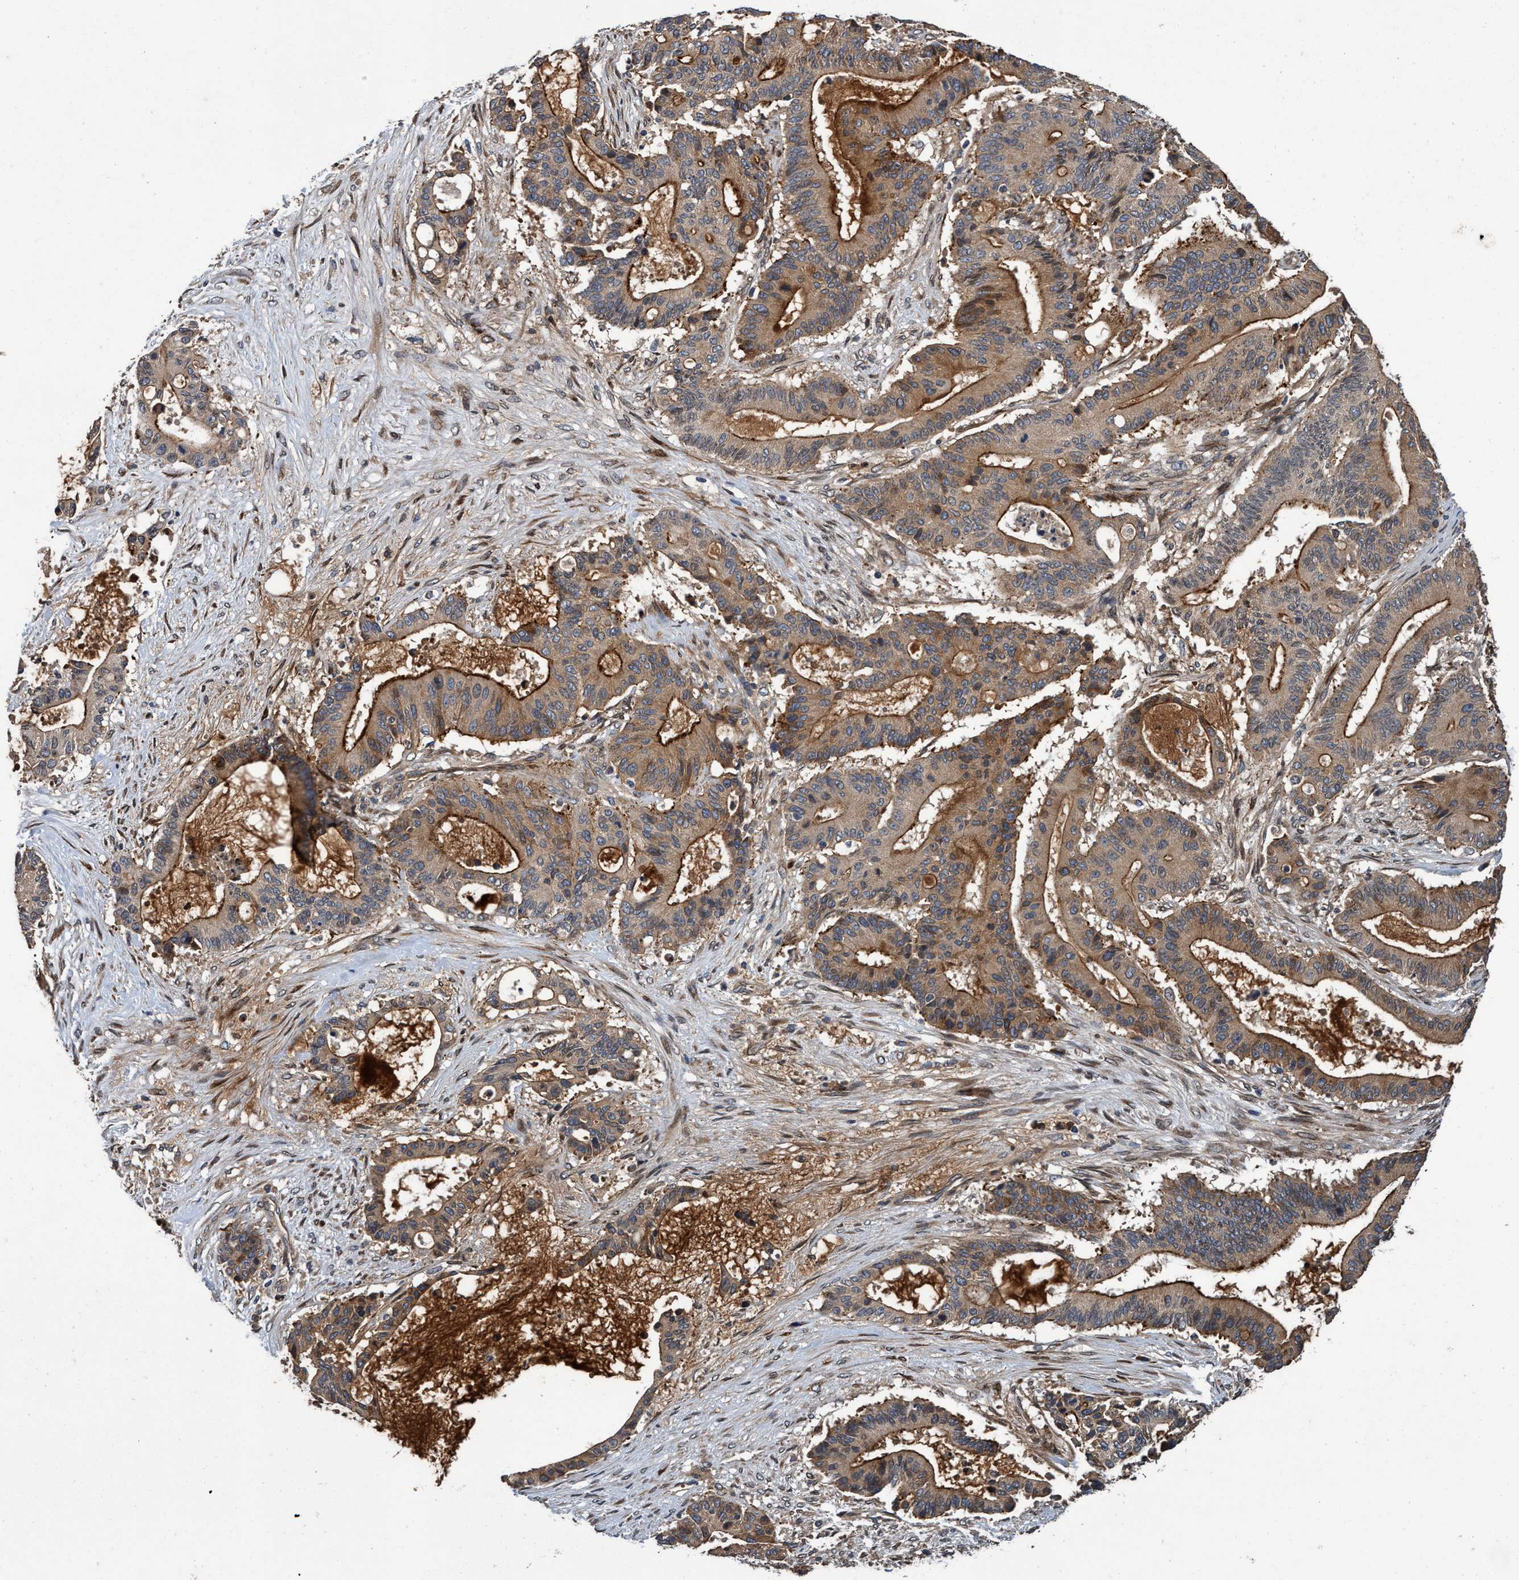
{"staining": {"intensity": "strong", "quantity": "25%-75%", "location": "cytoplasmic/membranous"}, "tissue": "liver cancer", "cell_type": "Tumor cells", "image_type": "cancer", "snomed": [{"axis": "morphology", "description": "Cholangiocarcinoma"}, {"axis": "topography", "description": "Liver"}], "caption": "The immunohistochemical stain labels strong cytoplasmic/membranous positivity in tumor cells of liver cancer tissue.", "gene": "MACC1", "patient": {"sex": "female", "age": 73}}